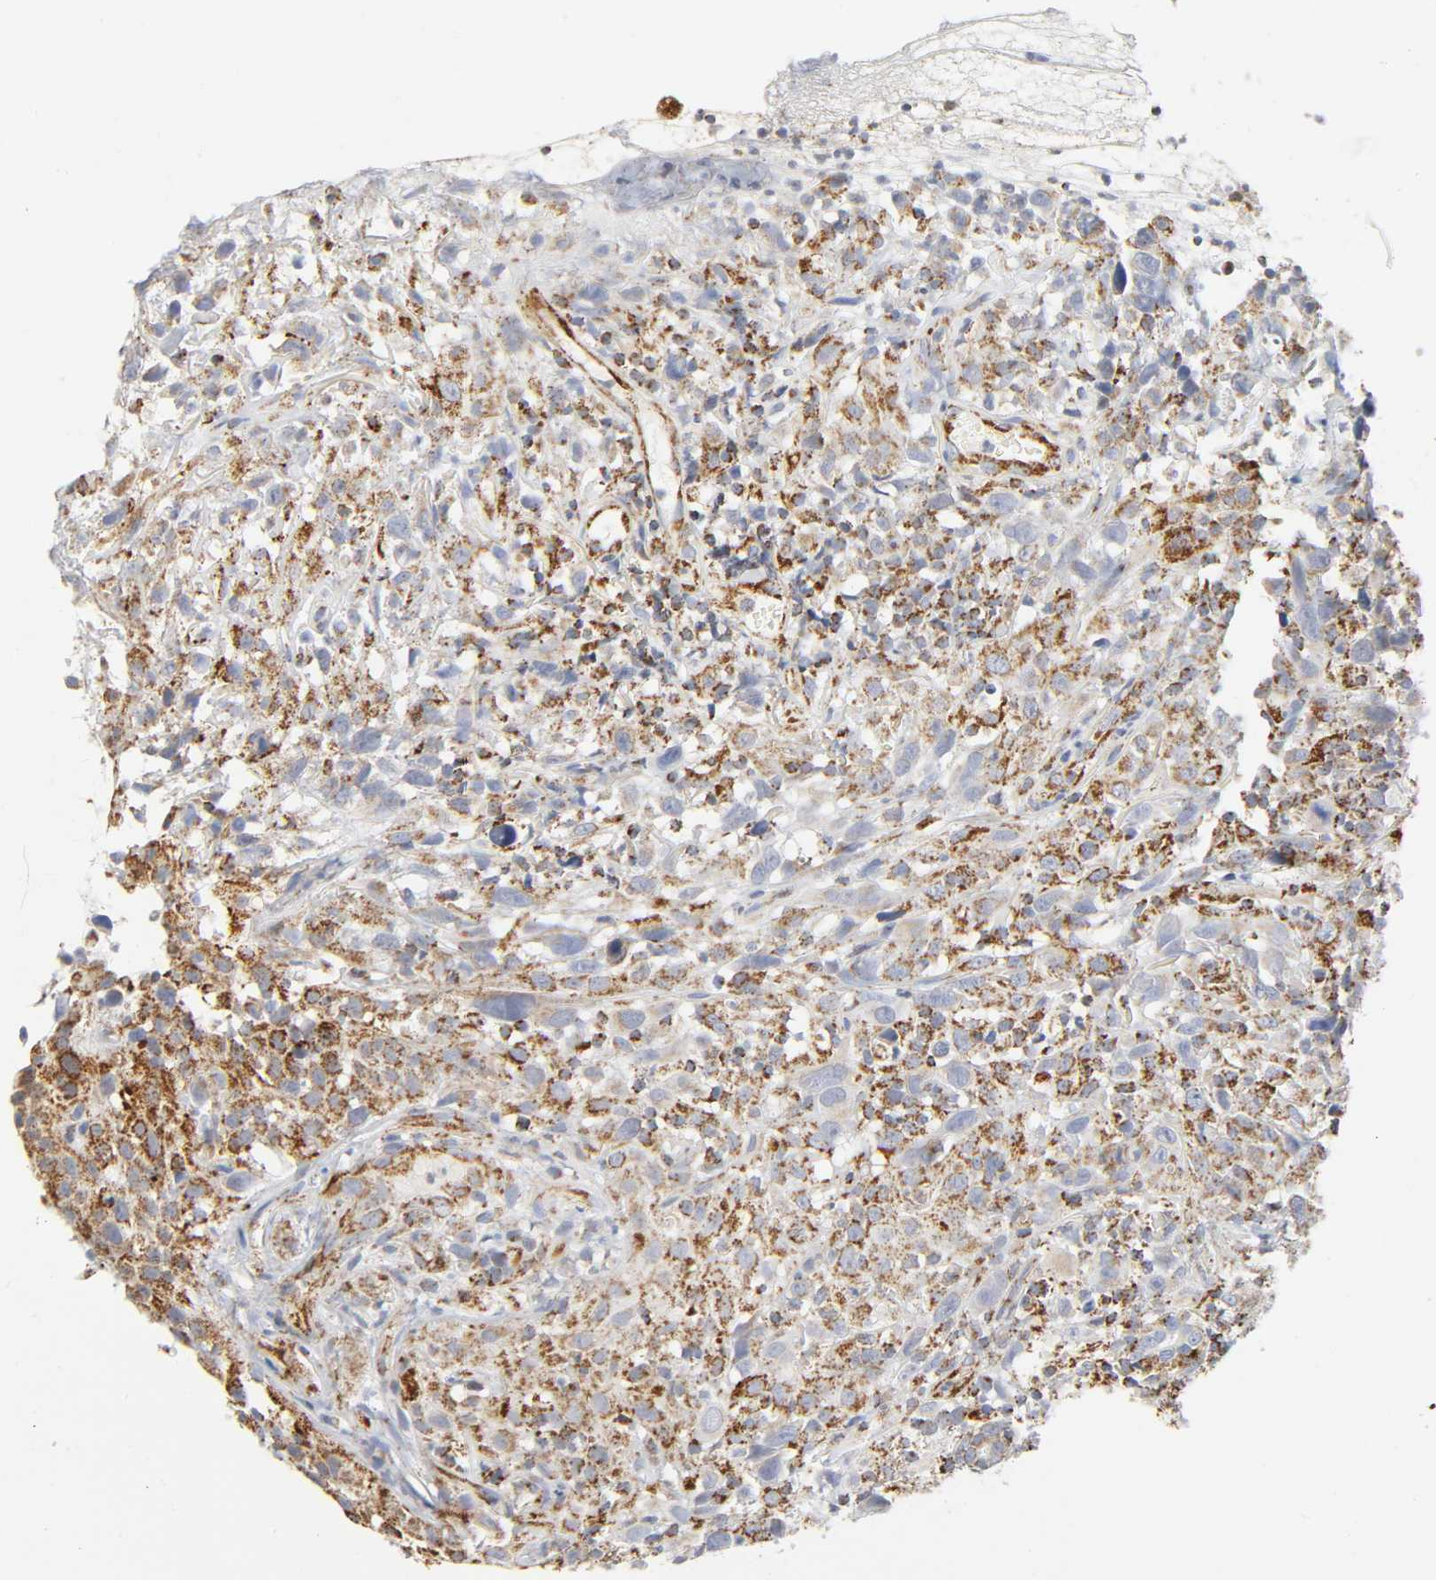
{"staining": {"intensity": "strong", "quantity": ">75%", "location": "cytoplasmic/membranous"}, "tissue": "thyroid cancer", "cell_type": "Tumor cells", "image_type": "cancer", "snomed": [{"axis": "morphology", "description": "Carcinoma, NOS"}, {"axis": "topography", "description": "Thyroid gland"}], "caption": "Brown immunohistochemical staining in thyroid cancer exhibits strong cytoplasmic/membranous positivity in approximately >75% of tumor cells.", "gene": "BAK1", "patient": {"sex": "female", "age": 77}}